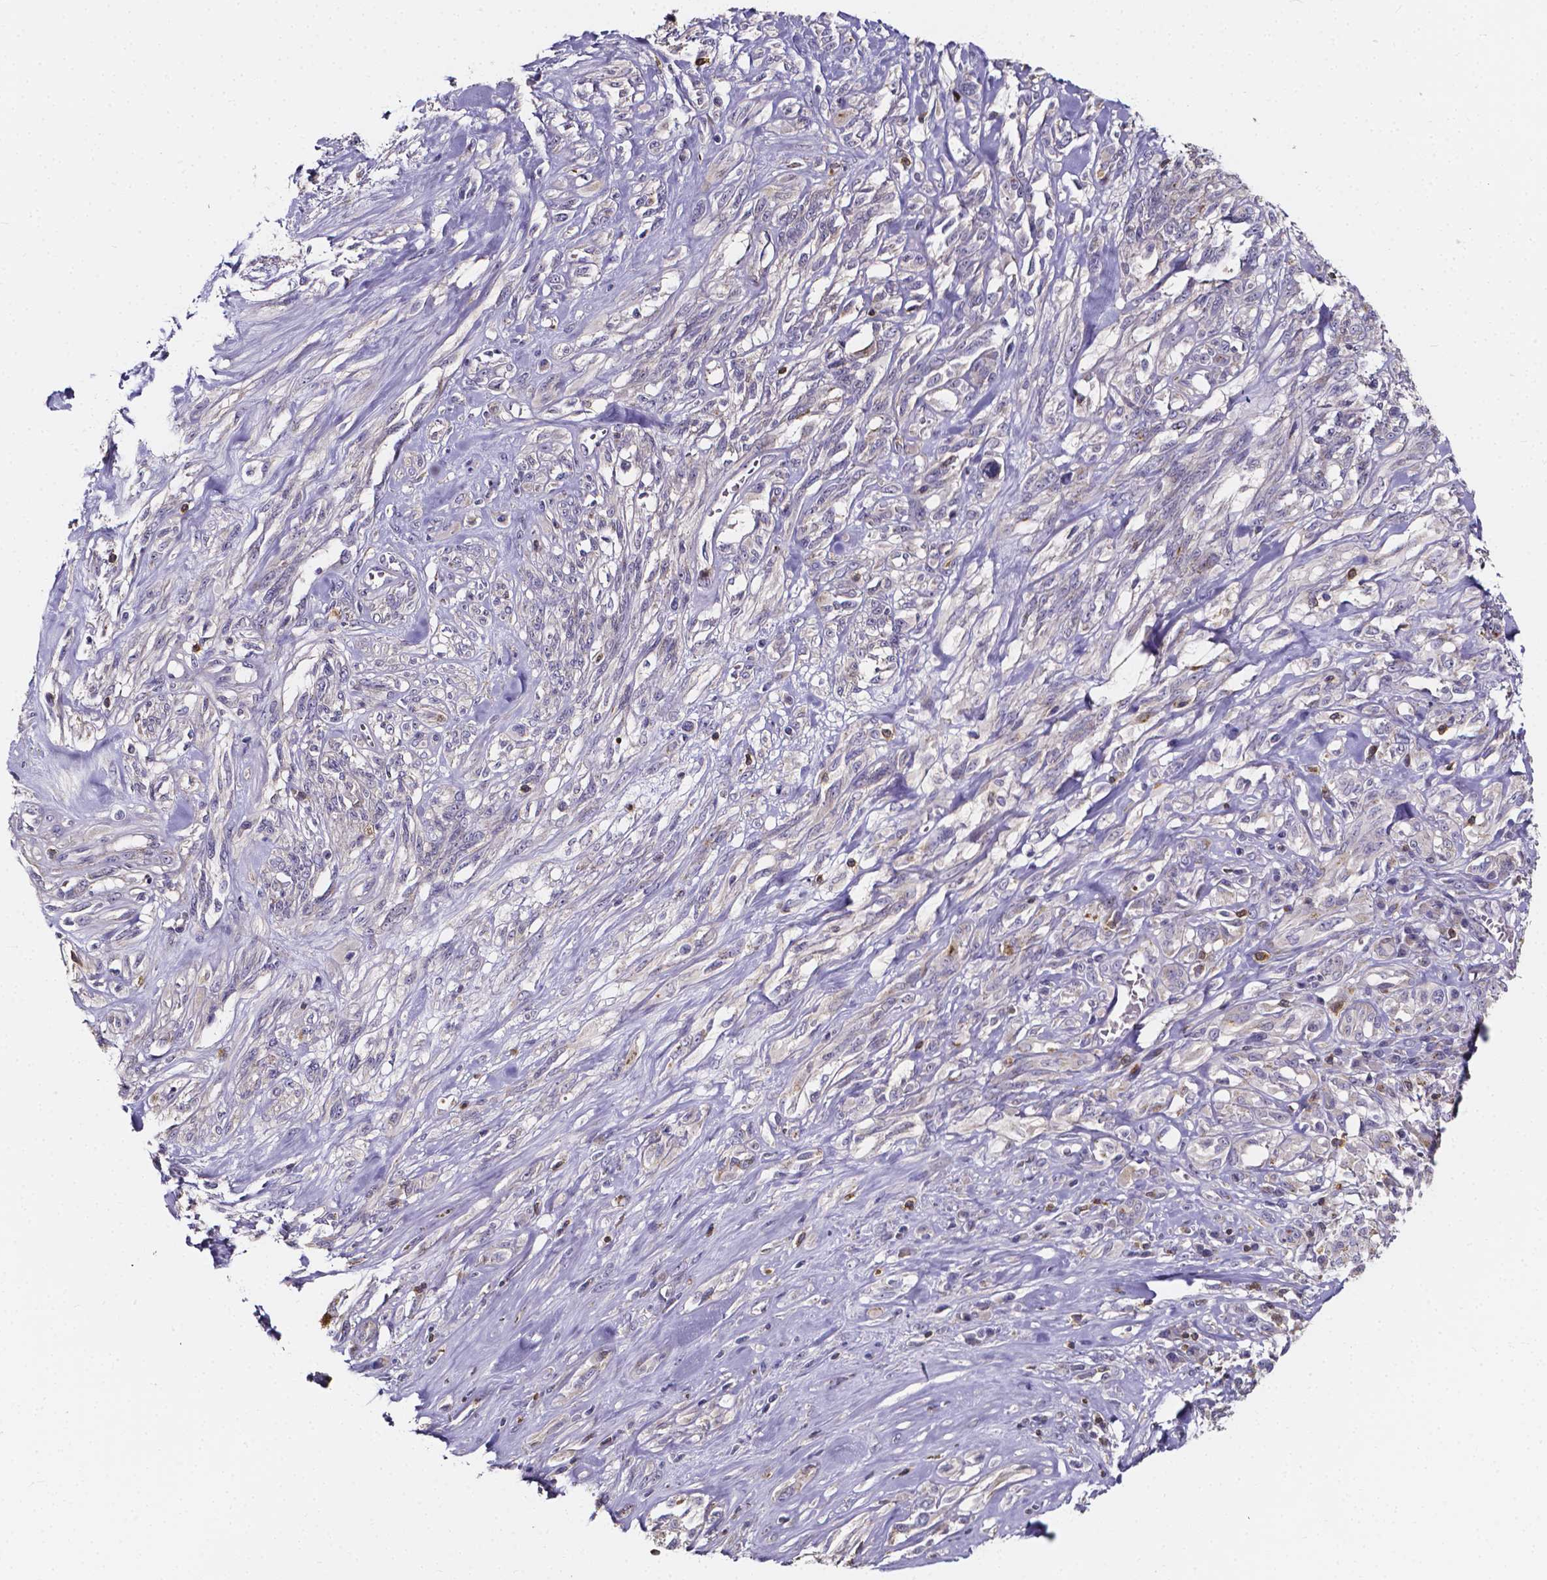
{"staining": {"intensity": "negative", "quantity": "none", "location": "none"}, "tissue": "melanoma", "cell_type": "Tumor cells", "image_type": "cancer", "snomed": [{"axis": "morphology", "description": "Malignant melanoma, NOS"}, {"axis": "topography", "description": "Skin"}], "caption": "DAB immunohistochemical staining of malignant melanoma exhibits no significant staining in tumor cells.", "gene": "THEMIS", "patient": {"sex": "female", "age": 91}}